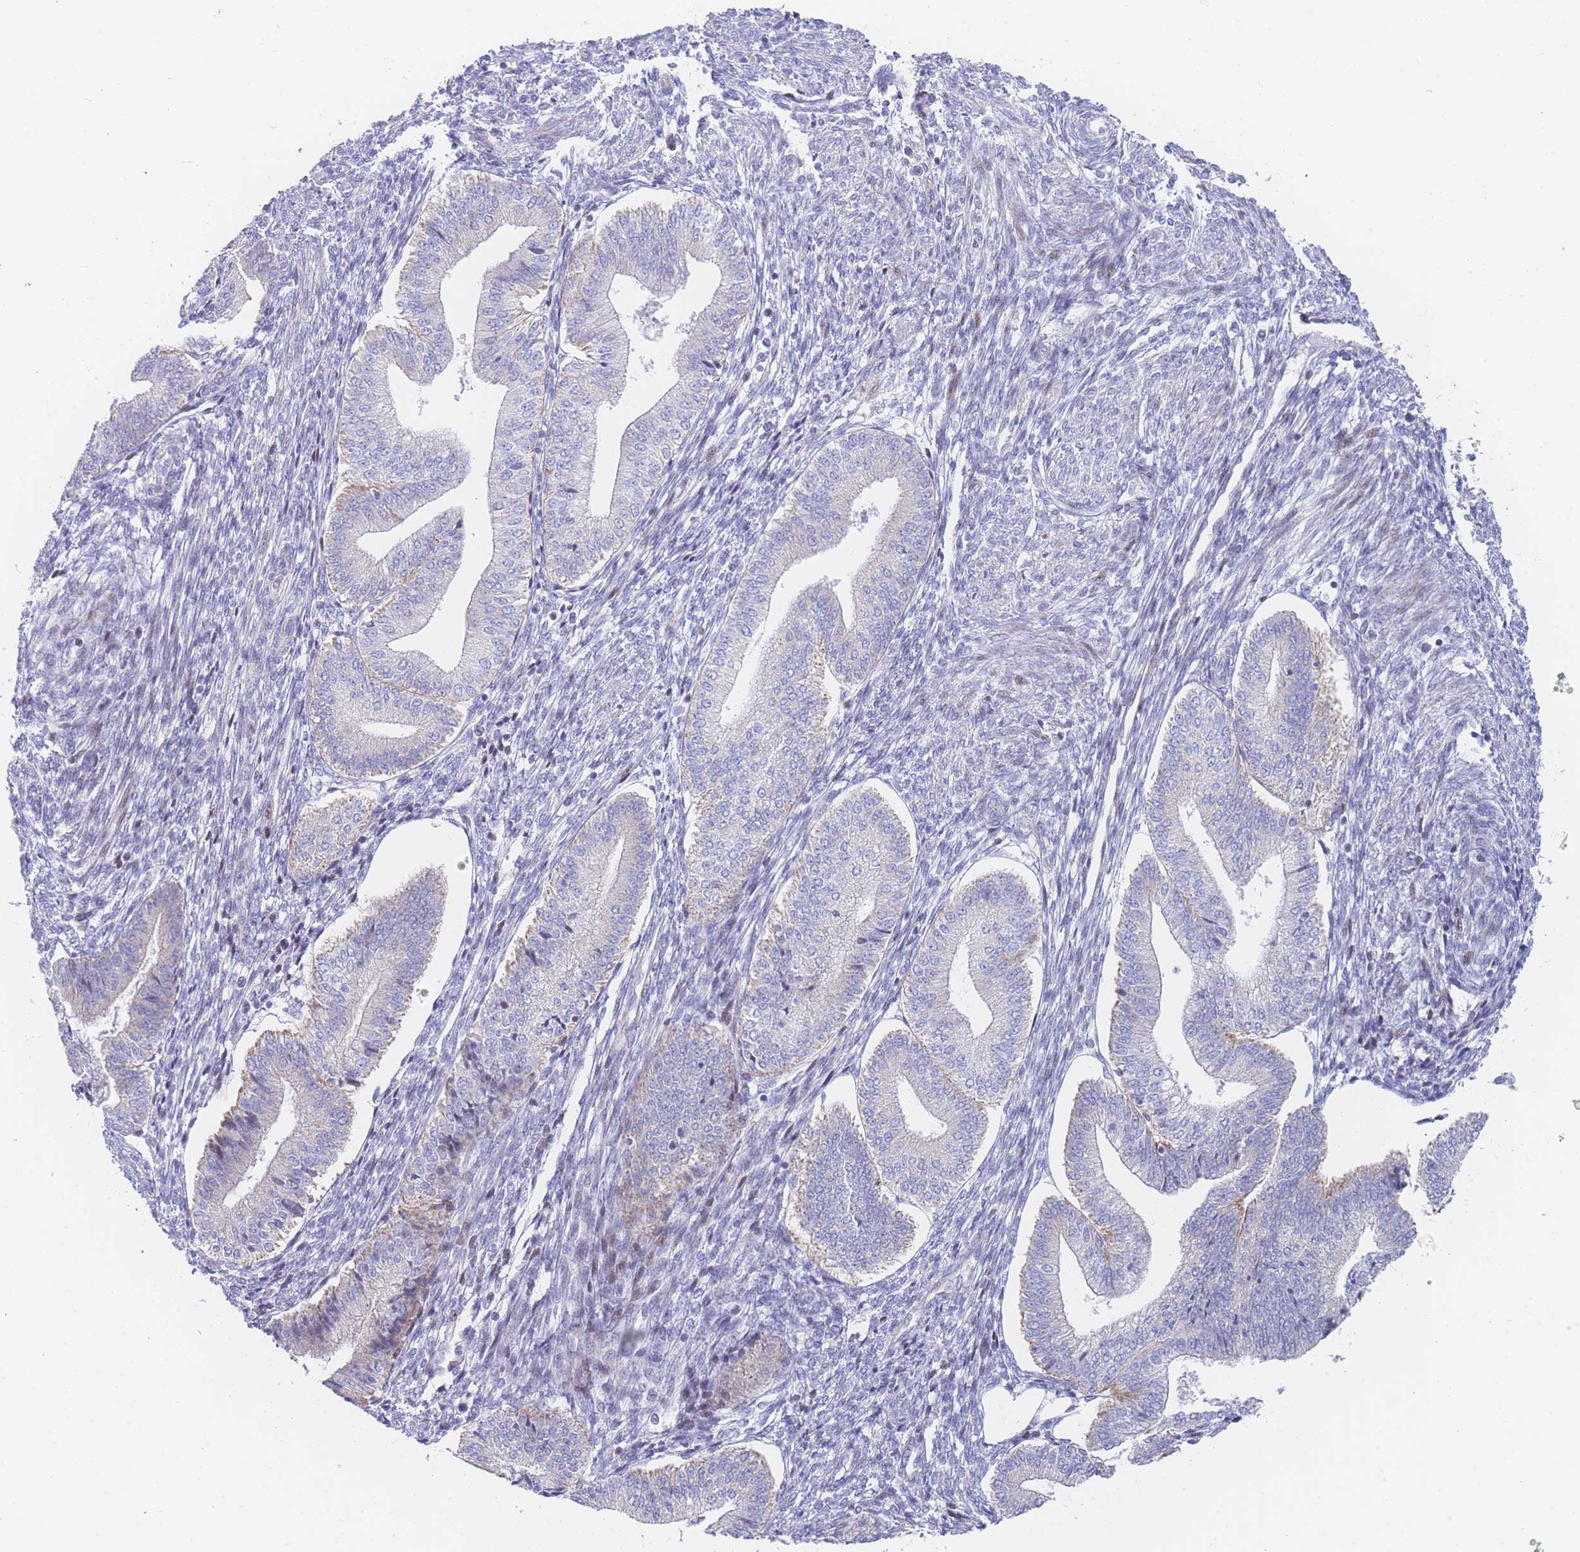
{"staining": {"intensity": "negative", "quantity": "none", "location": "none"}, "tissue": "endometrium", "cell_type": "Cells in endometrial stroma", "image_type": "normal", "snomed": [{"axis": "morphology", "description": "Normal tissue, NOS"}, {"axis": "topography", "description": "Endometrium"}], "caption": "Immunohistochemical staining of benign human endometrium reveals no significant expression in cells in endometrial stroma. Brightfield microscopy of immunohistochemistry (IHC) stained with DAB (3,3'-diaminobenzidine) (brown) and hematoxylin (blue), captured at high magnification.", "gene": "GPAM", "patient": {"sex": "female", "age": 34}}